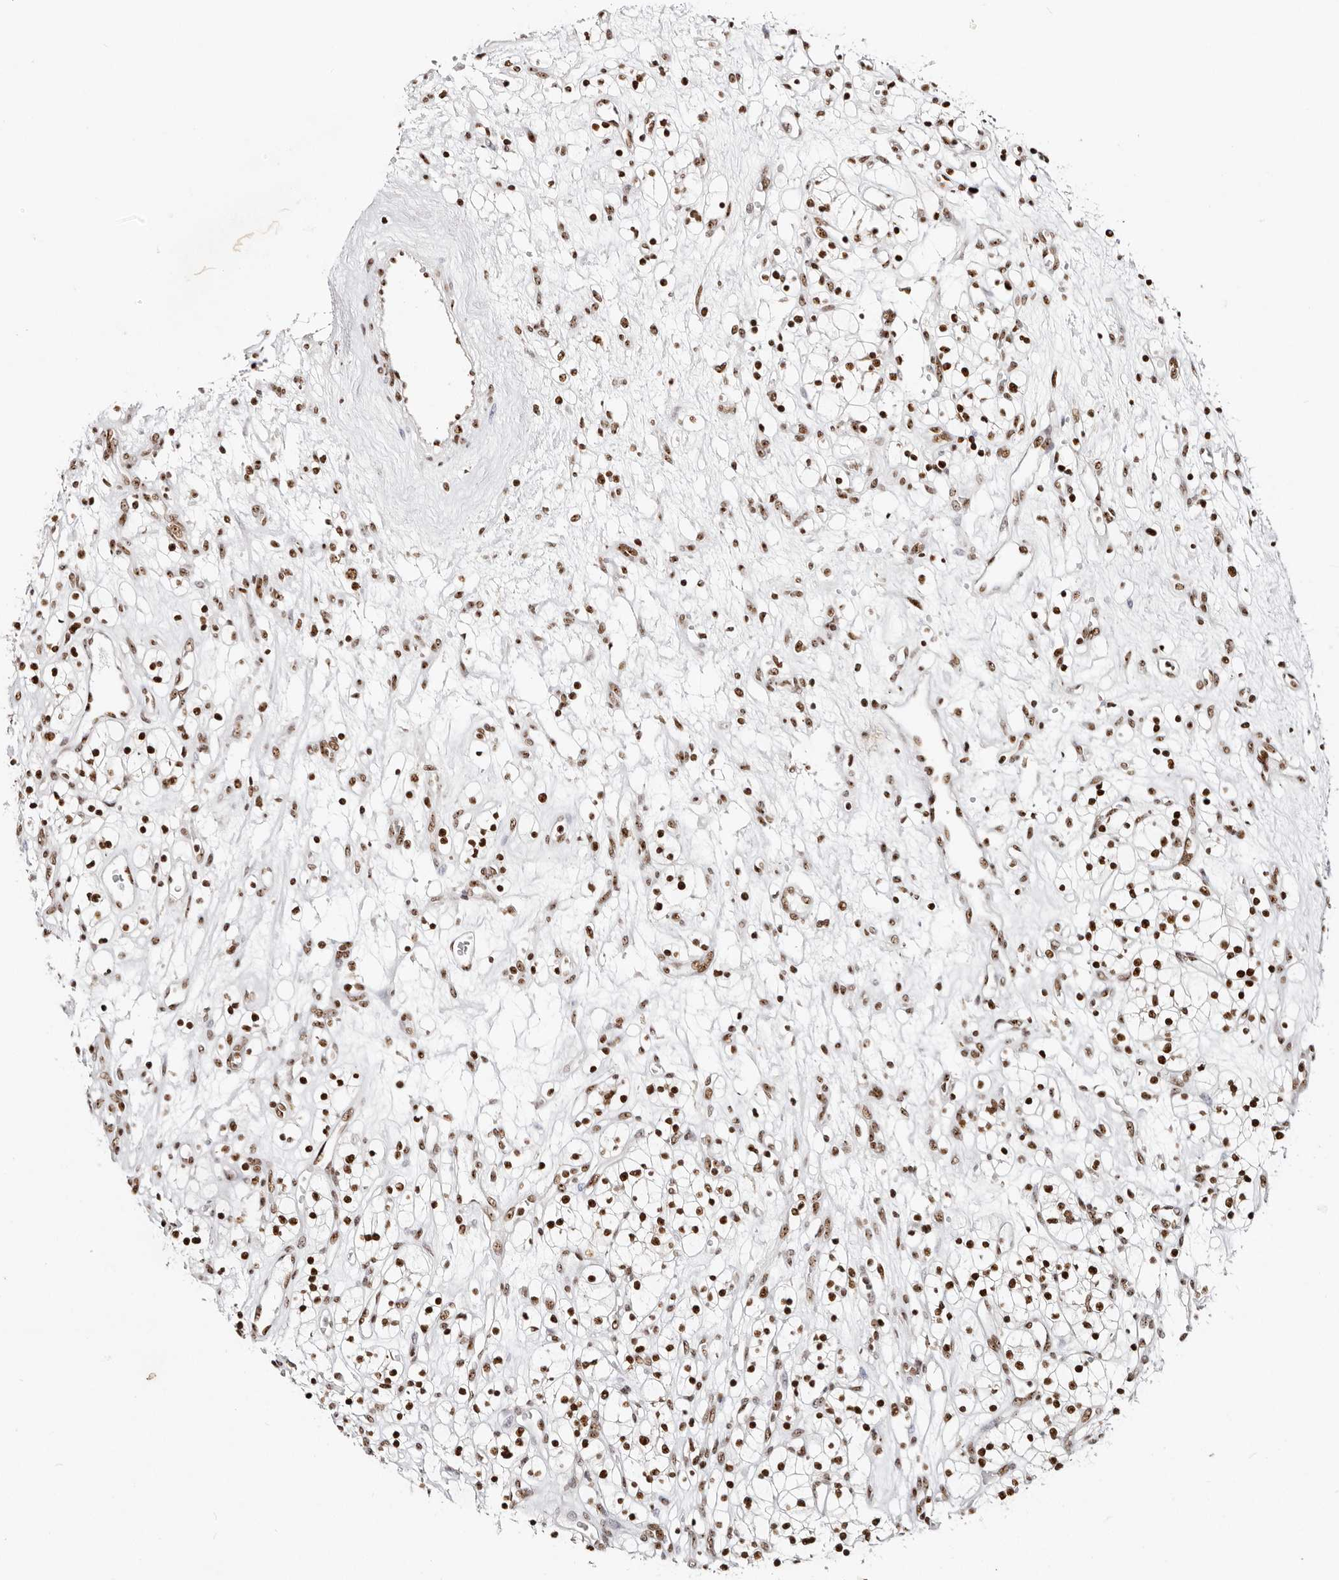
{"staining": {"intensity": "strong", "quantity": ">75%", "location": "nuclear"}, "tissue": "renal cancer", "cell_type": "Tumor cells", "image_type": "cancer", "snomed": [{"axis": "morphology", "description": "Adenocarcinoma, NOS"}, {"axis": "topography", "description": "Kidney"}], "caption": "Immunohistochemistry (IHC) staining of renal adenocarcinoma, which demonstrates high levels of strong nuclear expression in about >75% of tumor cells indicating strong nuclear protein expression. The staining was performed using DAB (brown) for protein detection and nuclei were counterstained in hematoxylin (blue).", "gene": "IQGAP3", "patient": {"sex": "female", "age": 57}}